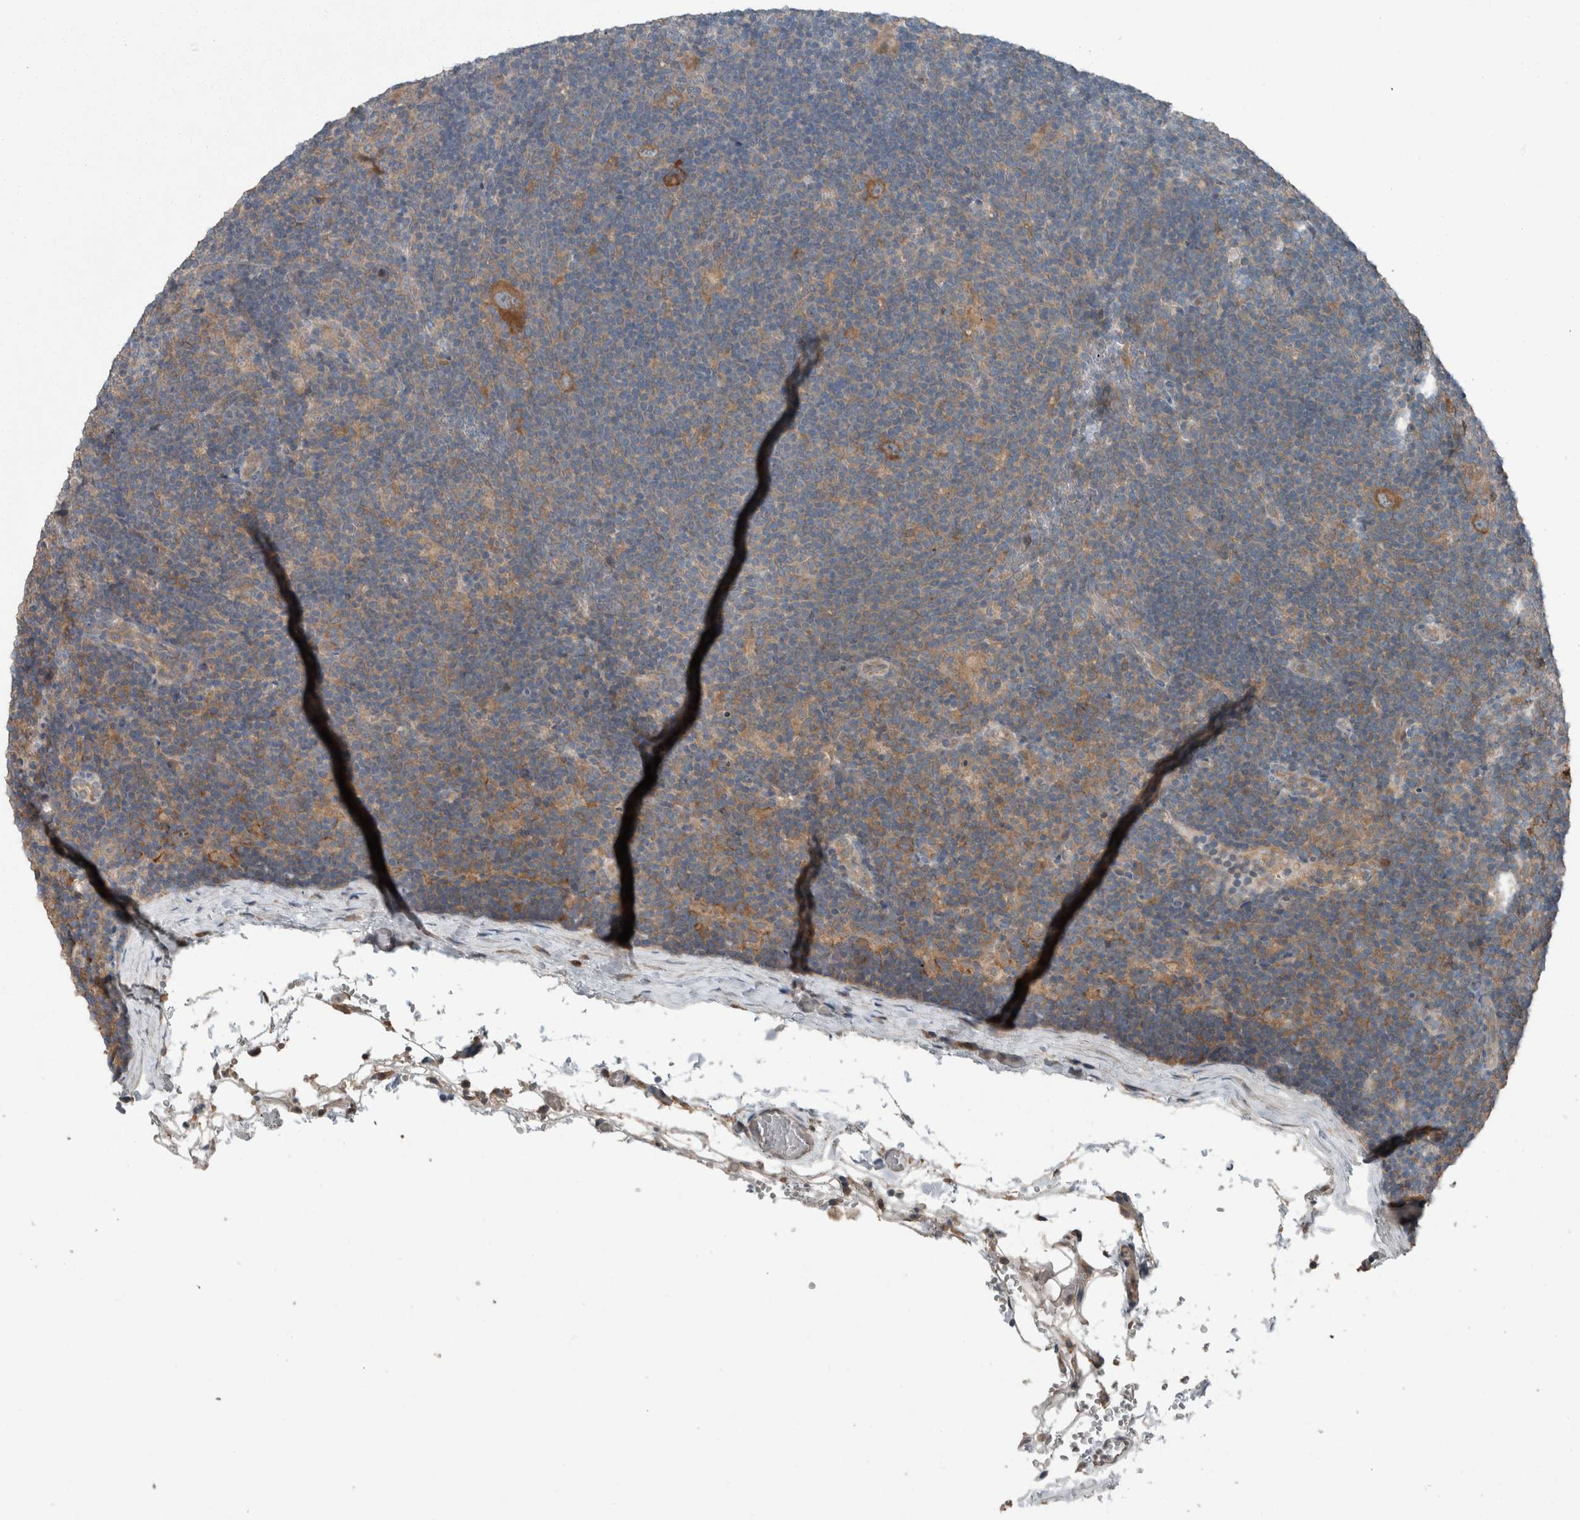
{"staining": {"intensity": "moderate", "quantity": ">75%", "location": "cytoplasmic/membranous"}, "tissue": "lymphoma", "cell_type": "Tumor cells", "image_type": "cancer", "snomed": [{"axis": "morphology", "description": "Hodgkin's disease, NOS"}, {"axis": "topography", "description": "Lymph node"}], "caption": "This is a micrograph of IHC staining of lymphoma, which shows moderate positivity in the cytoplasmic/membranous of tumor cells.", "gene": "KNTC1", "patient": {"sex": "female", "age": 57}}